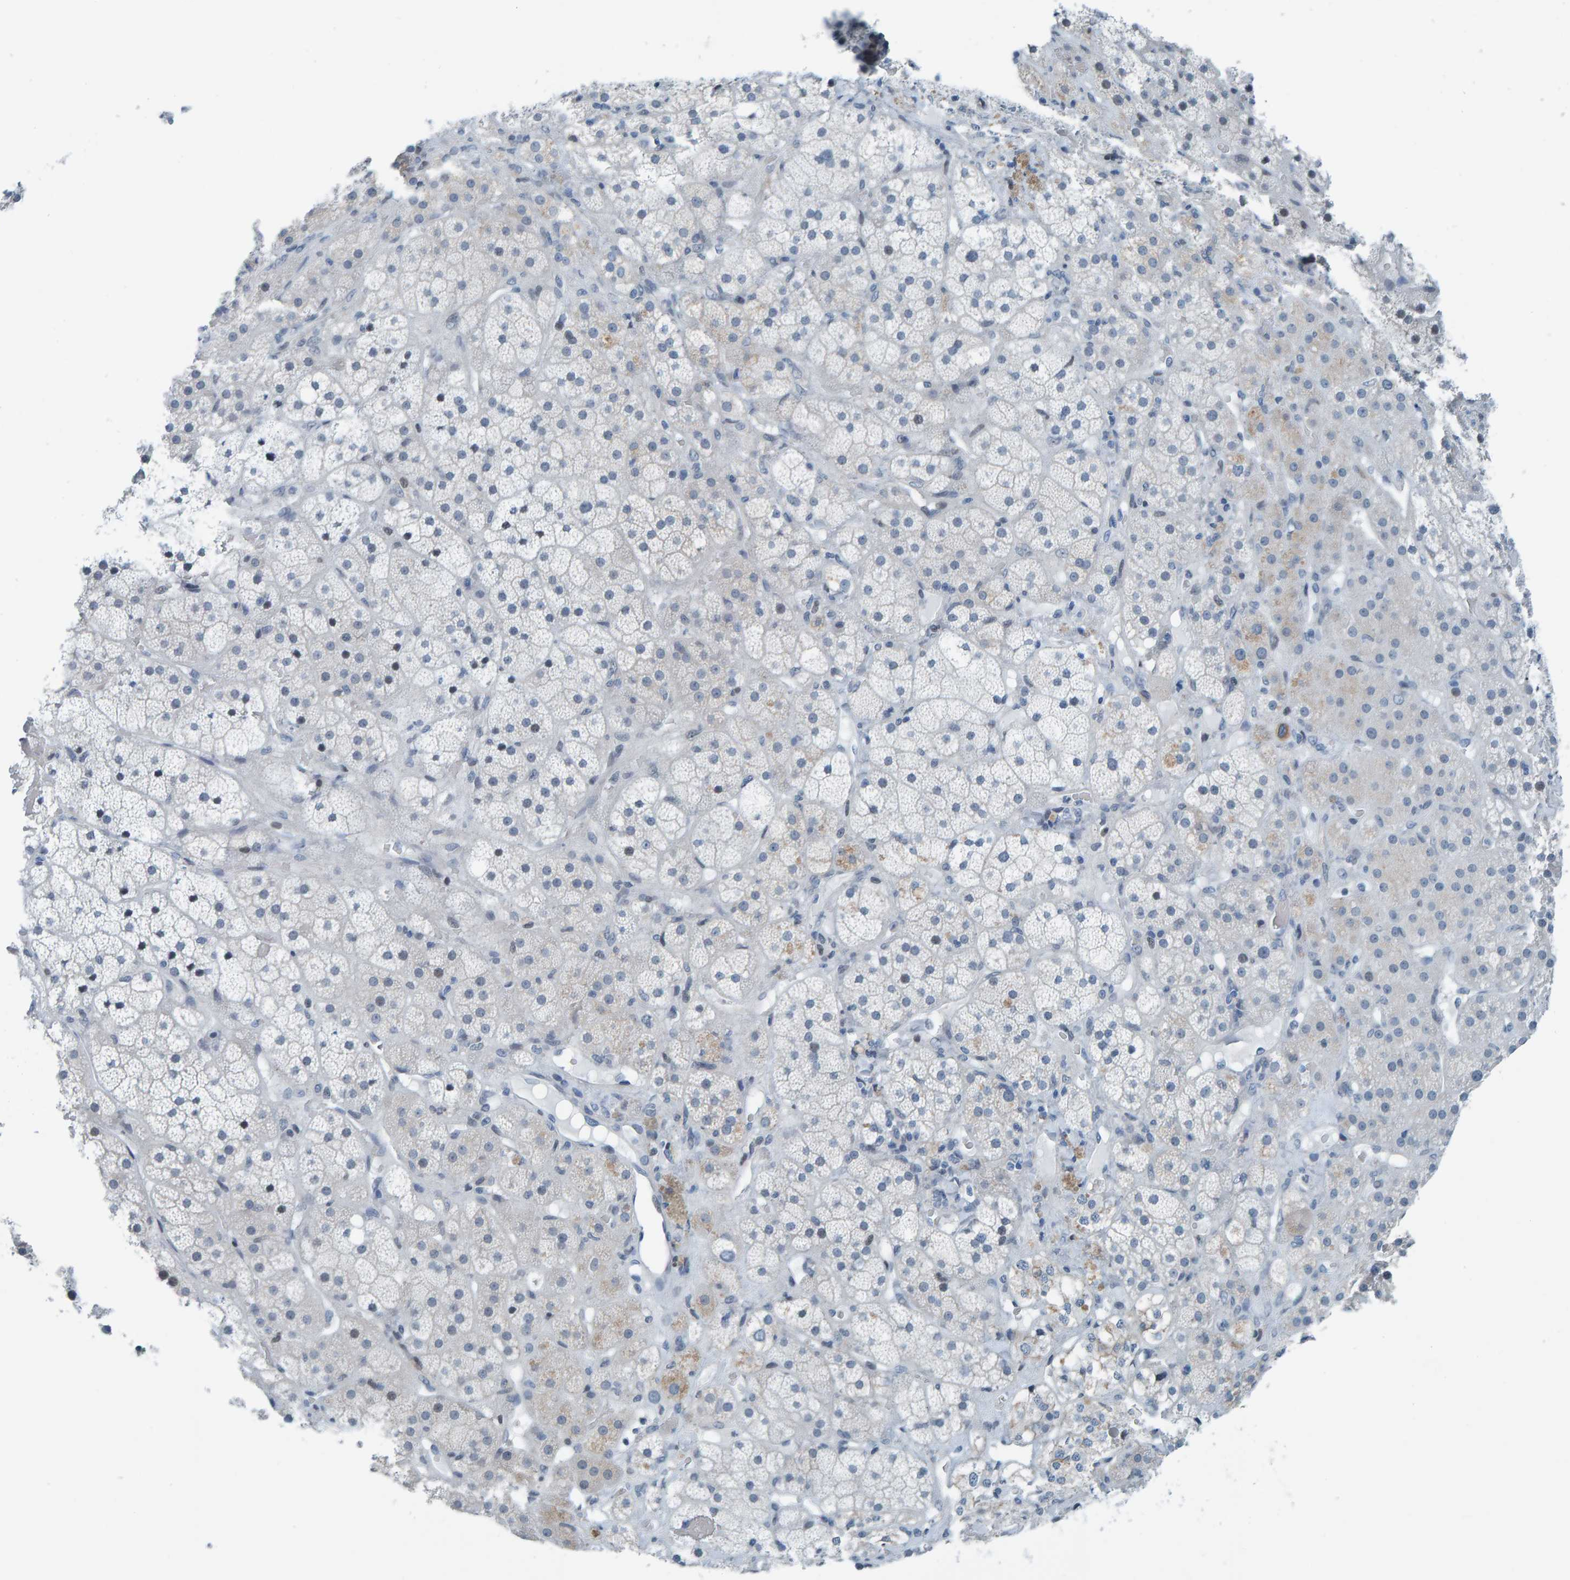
{"staining": {"intensity": "weak", "quantity": "<25%", "location": "cytoplasmic/membranous,nuclear"}, "tissue": "adrenal gland", "cell_type": "Glandular cells", "image_type": "normal", "snomed": [{"axis": "morphology", "description": "Normal tissue, NOS"}, {"axis": "topography", "description": "Adrenal gland"}], "caption": "Human adrenal gland stained for a protein using immunohistochemistry (IHC) displays no positivity in glandular cells.", "gene": "CNP", "patient": {"sex": "male", "age": 57}}